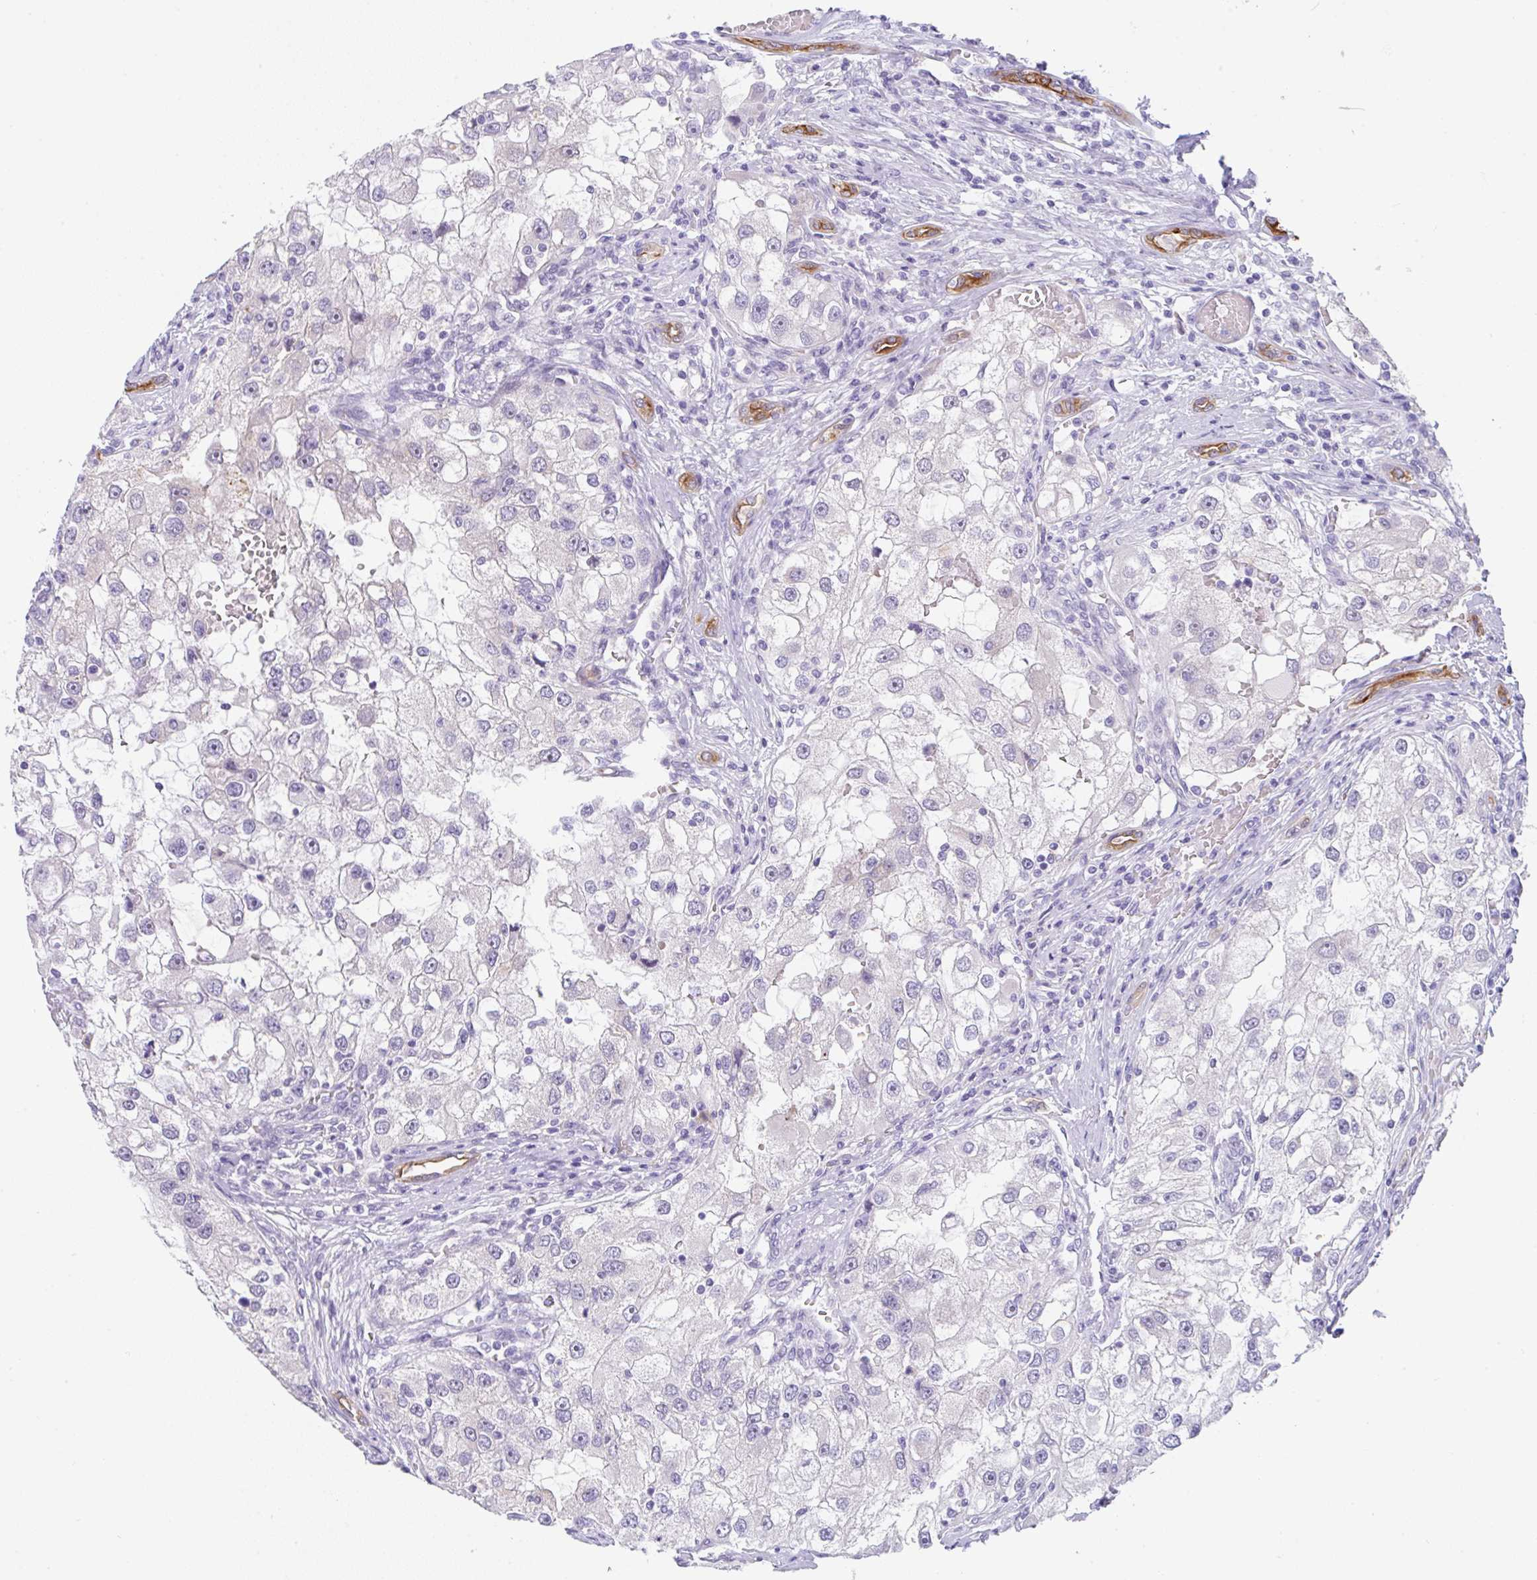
{"staining": {"intensity": "negative", "quantity": "none", "location": "none"}, "tissue": "renal cancer", "cell_type": "Tumor cells", "image_type": "cancer", "snomed": [{"axis": "morphology", "description": "Adenocarcinoma, NOS"}, {"axis": "topography", "description": "Kidney"}], "caption": "Immunohistochemistry (IHC) photomicrograph of neoplastic tissue: human renal adenocarcinoma stained with DAB exhibits no significant protein expression in tumor cells.", "gene": "TRAF4", "patient": {"sex": "male", "age": 63}}